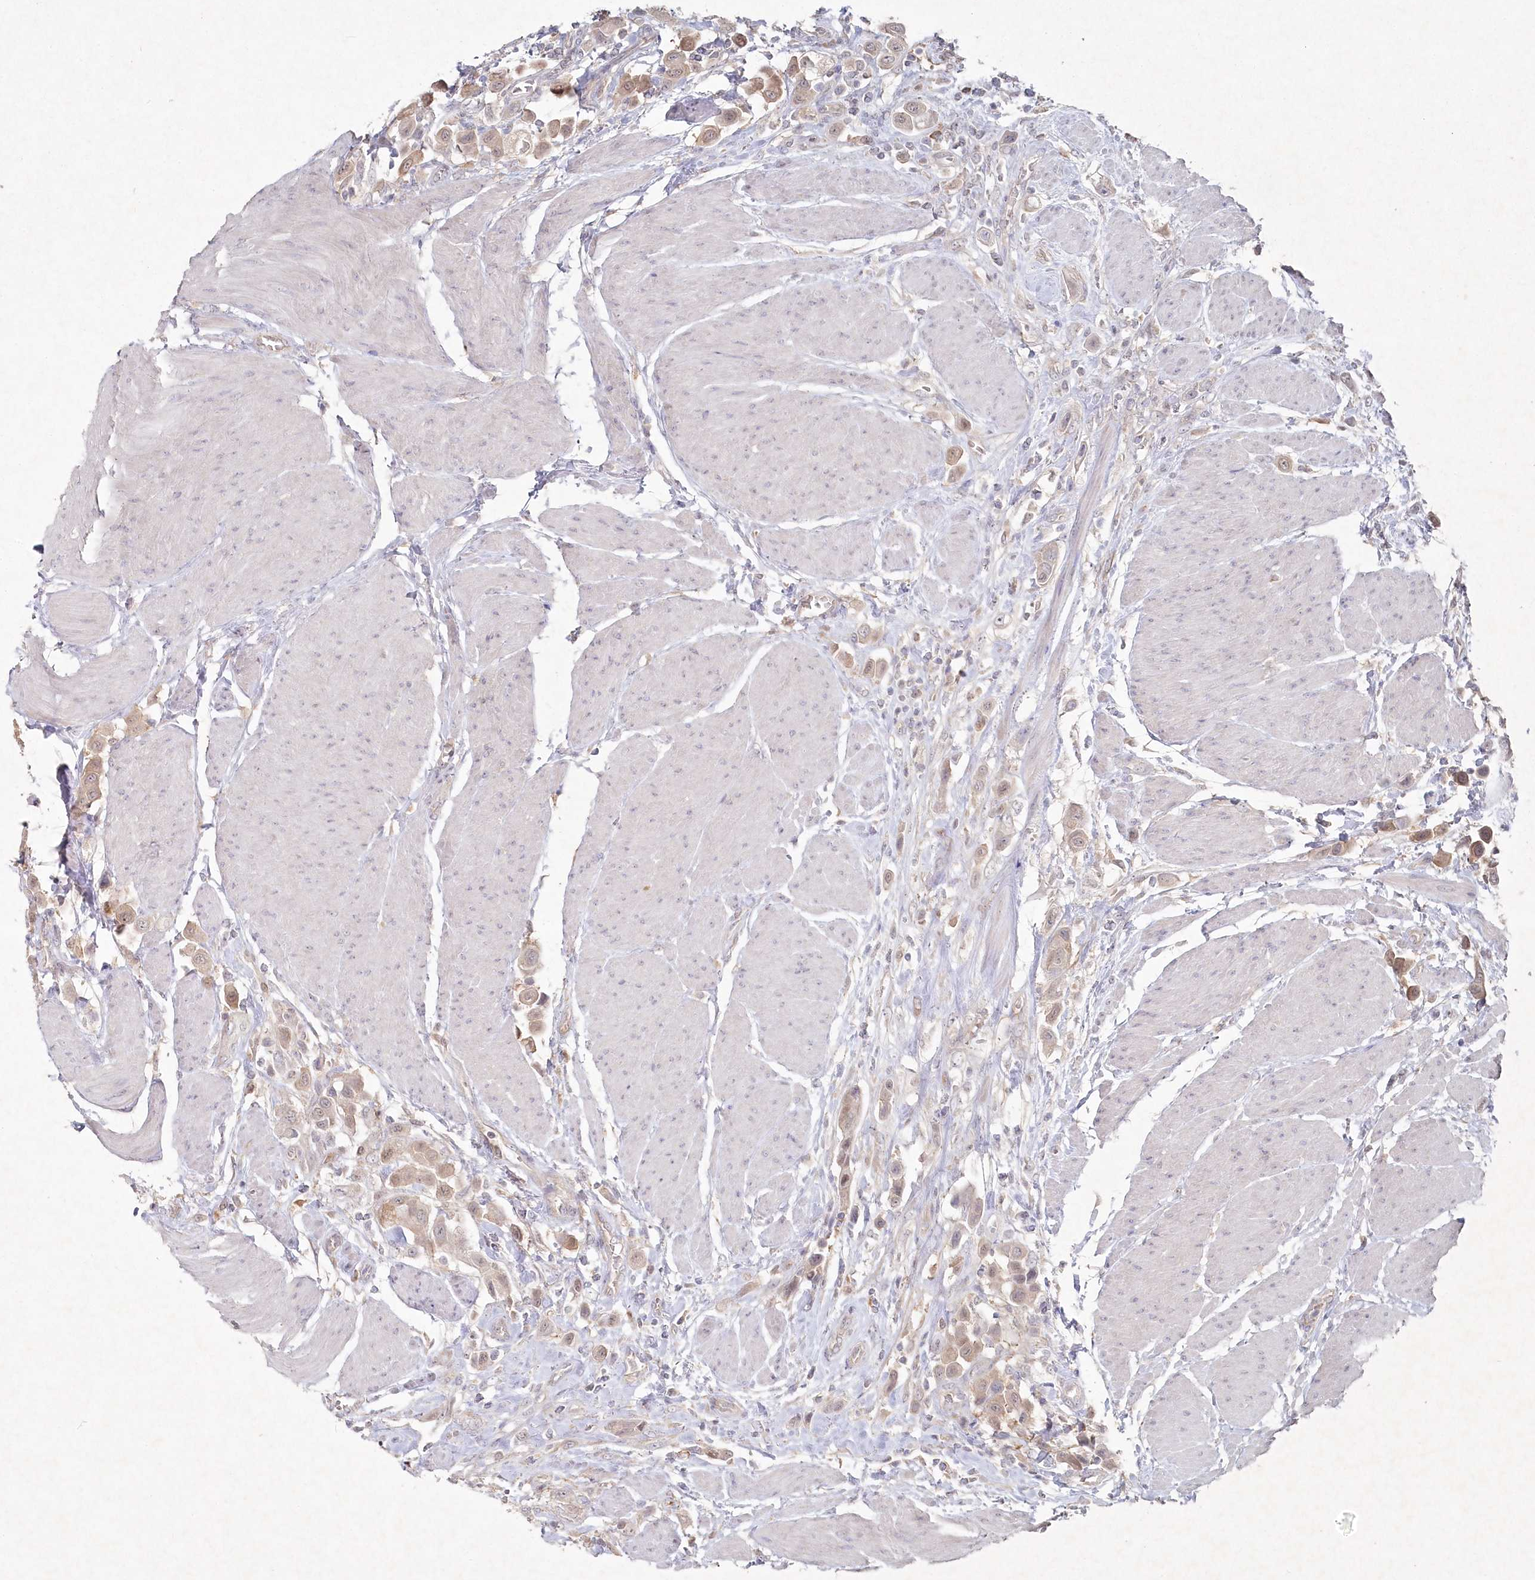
{"staining": {"intensity": "weak", "quantity": ">75%", "location": "cytoplasmic/membranous"}, "tissue": "urothelial cancer", "cell_type": "Tumor cells", "image_type": "cancer", "snomed": [{"axis": "morphology", "description": "Urothelial carcinoma, High grade"}, {"axis": "topography", "description": "Urinary bladder"}], "caption": "Immunohistochemical staining of urothelial cancer exhibits weak cytoplasmic/membranous protein expression in about >75% of tumor cells.", "gene": "TGFBRAP1", "patient": {"sex": "male", "age": 50}}